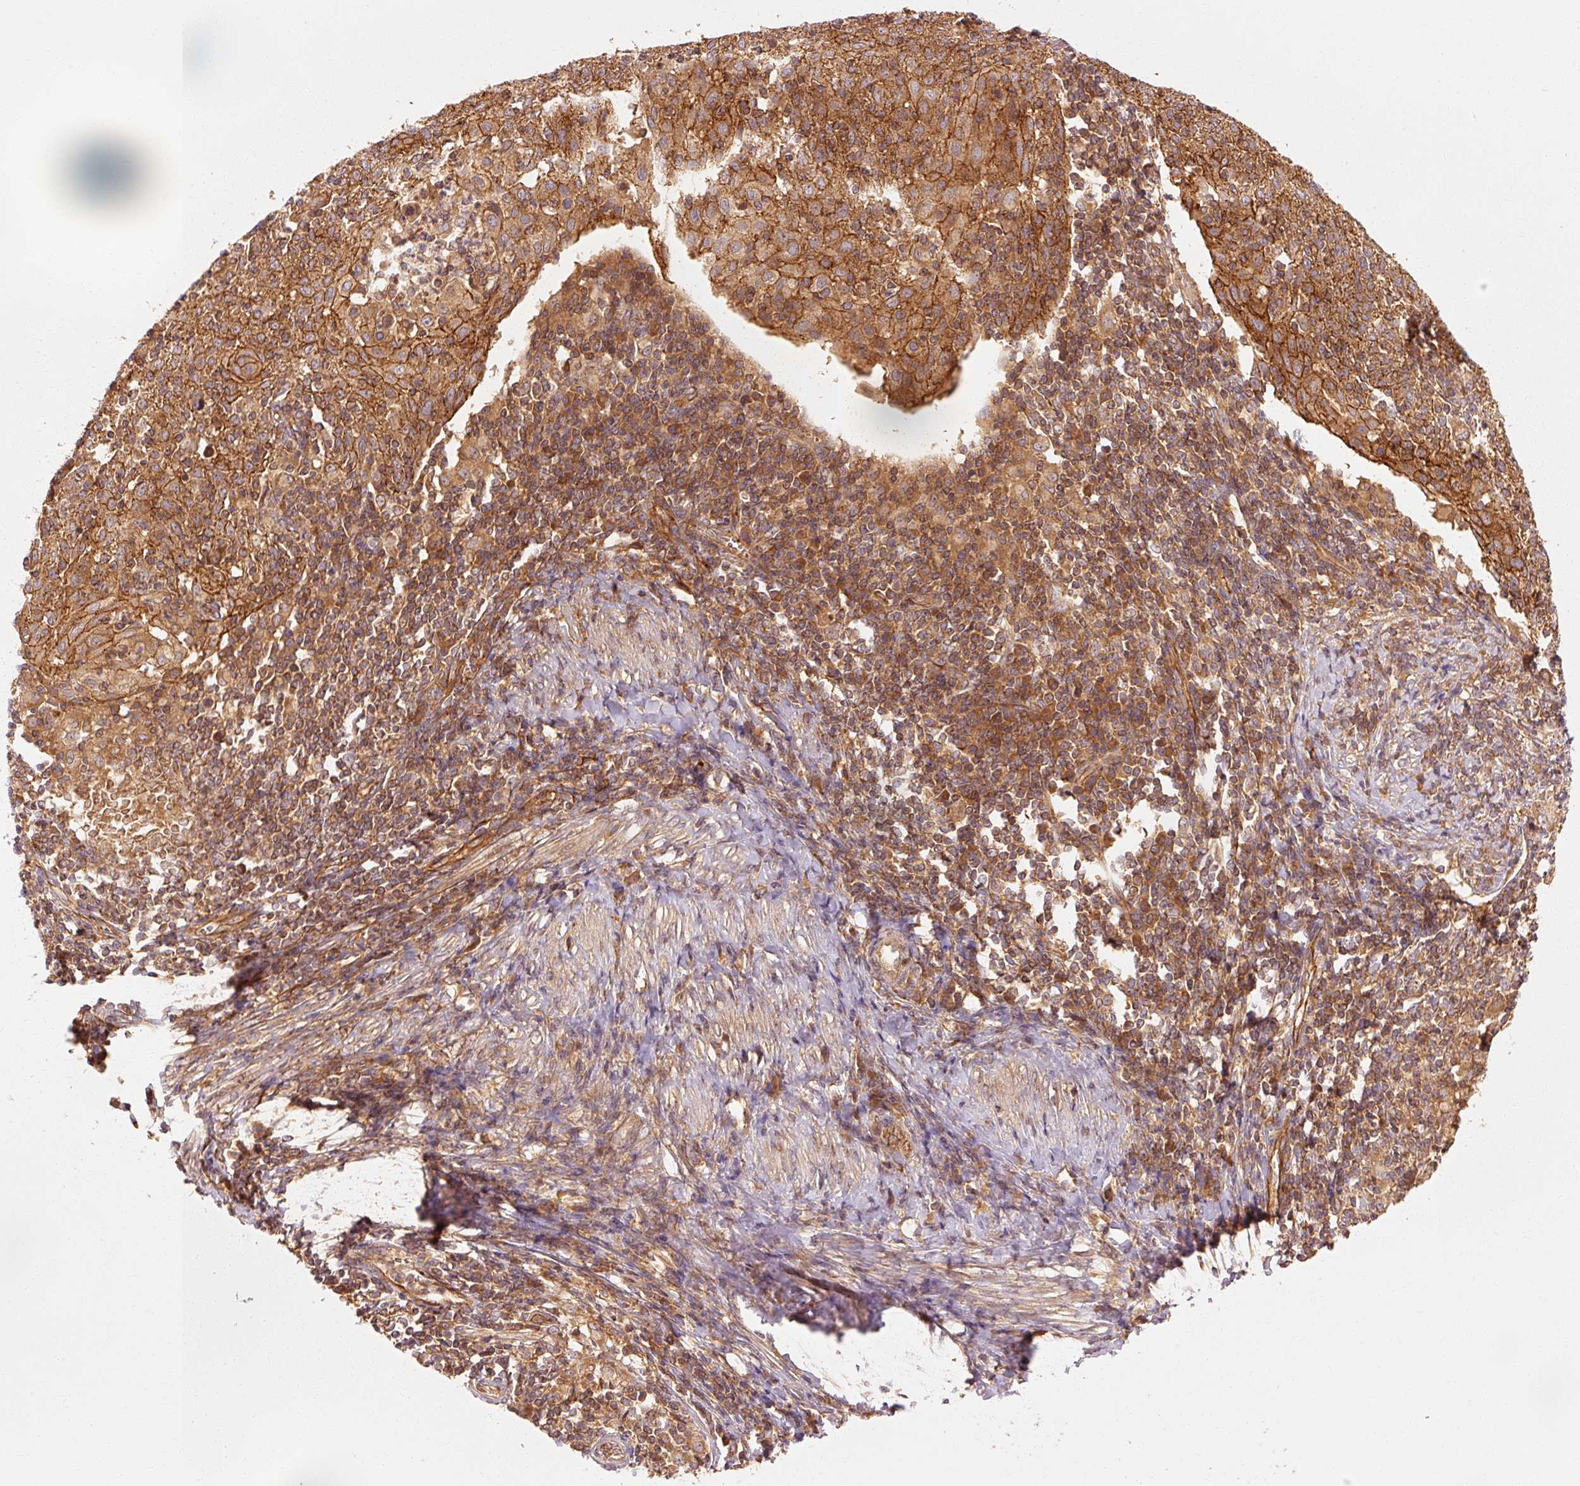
{"staining": {"intensity": "moderate", "quantity": ">75%", "location": "cytoplasmic/membranous"}, "tissue": "cervical cancer", "cell_type": "Tumor cells", "image_type": "cancer", "snomed": [{"axis": "morphology", "description": "Squamous cell carcinoma, NOS"}, {"axis": "topography", "description": "Cervix"}], "caption": "Immunohistochemical staining of human cervical cancer (squamous cell carcinoma) exhibits medium levels of moderate cytoplasmic/membranous protein expression in approximately >75% of tumor cells.", "gene": "CTNNA1", "patient": {"sex": "female", "age": 52}}